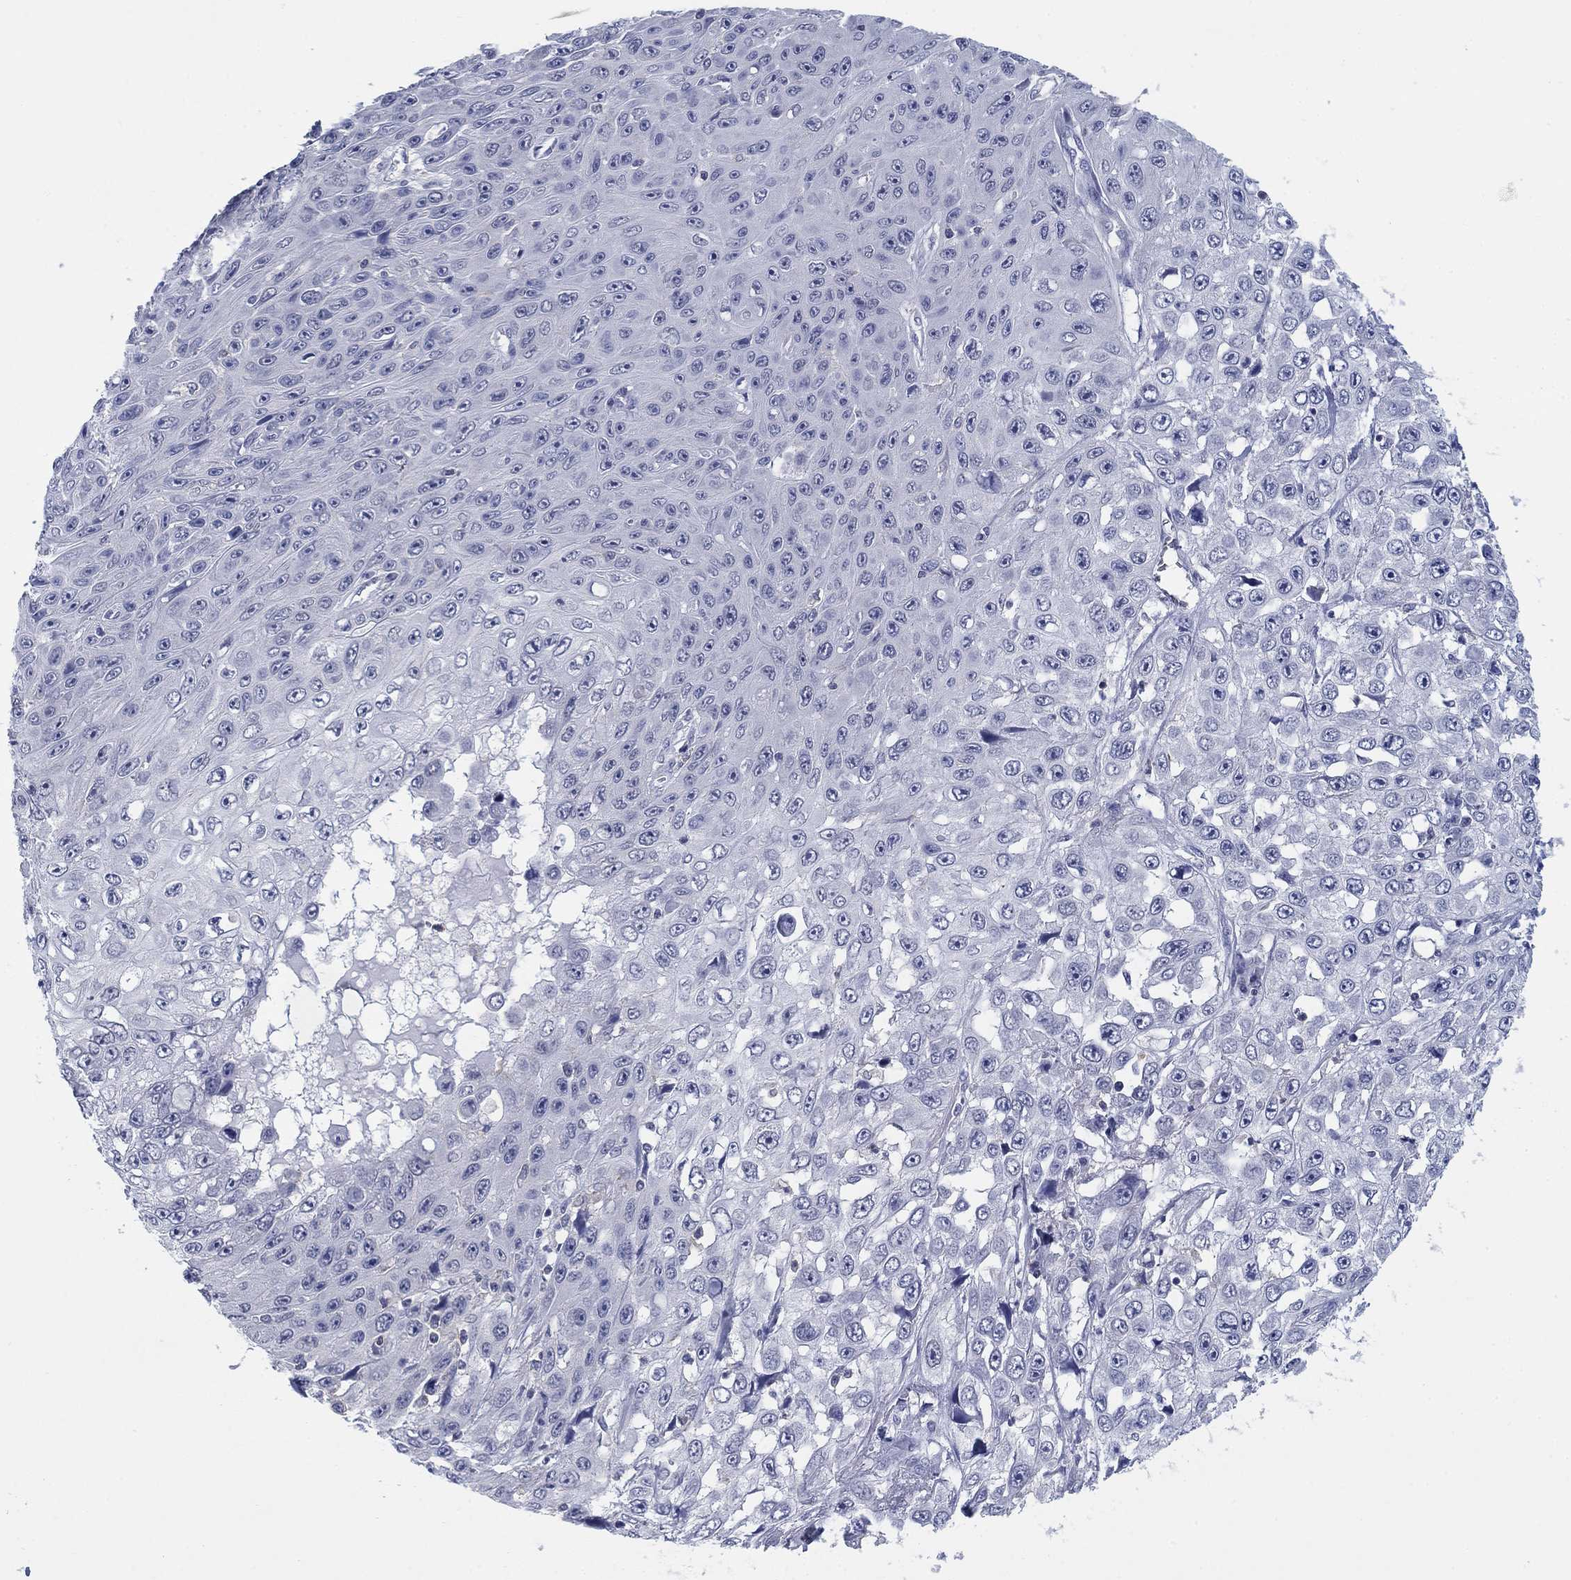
{"staining": {"intensity": "negative", "quantity": "none", "location": "none"}, "tissue": "skin cancer", "cell_type": "Tumor cells", "image_type": "cancer", "snomed": [{"axis": "morphology", "description": "Squamous cell carcinoma, NOS"}, {"axis": "topography", "description": "Skin"}], "caption": "Human skin cancer stained for a protein using immunohistochemistry exhibits no positivity in tumor cells.", "gene": "FER1L6", "patient": {"sex": "male", "age": 82}}